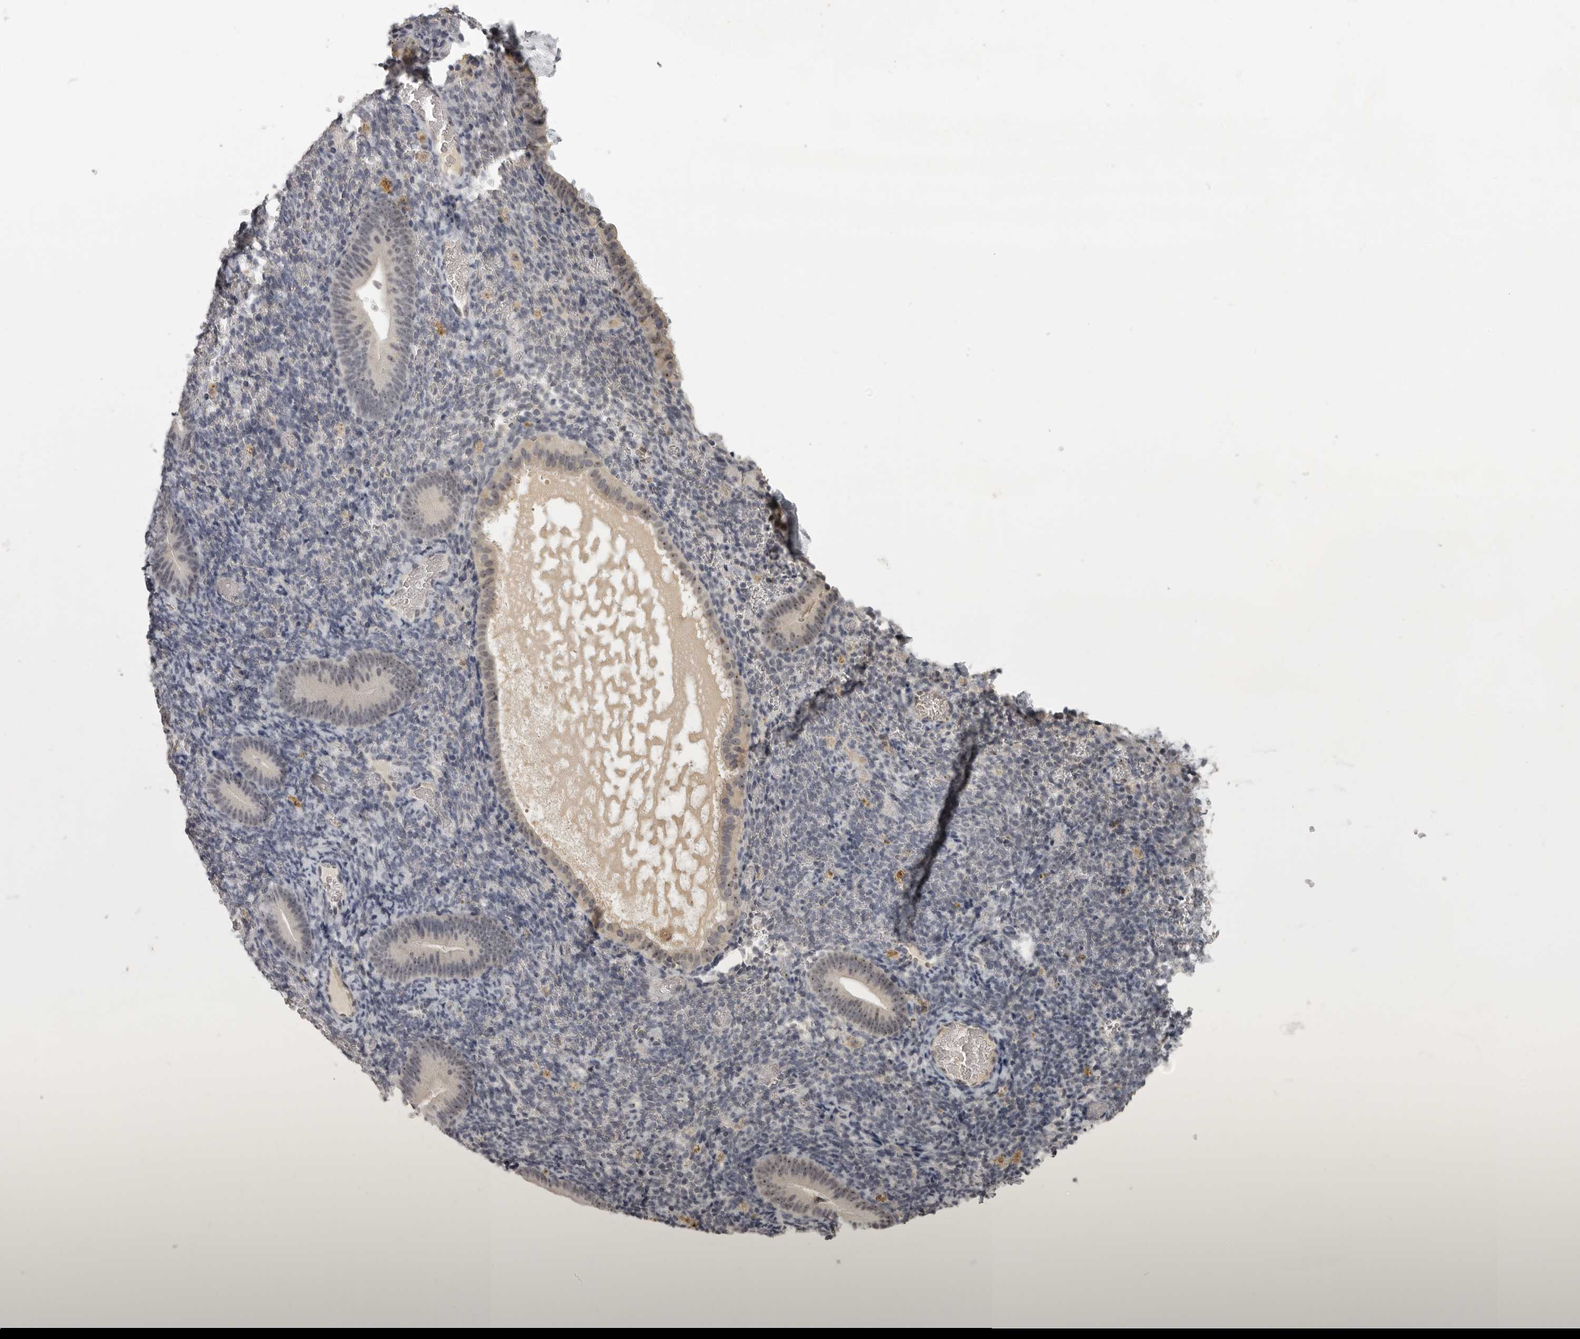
{"staining": {"intensity": "negative", "quantity": "none", "location": "none"}, "tissue": "endometrium", "cell_type": "Cells in endometrial stroma", "image_type": "normal", "snomed": [{"axis": "morphology", "description": "Normal tissue, NOS"}, {"axis": "topography", "description": "Endometrium"}], "caption": "Micrograph shows no protein staining in cells in endometrial stroma of unremarkable endometrium. (Stains: DAB immunohistochemistry (IHC) with hematoxylin counter stain, Microscopy: brightfield microscopy at high magnification).", "gene": "MRTO4", "patient": {"sex": "female", "age": 51}}